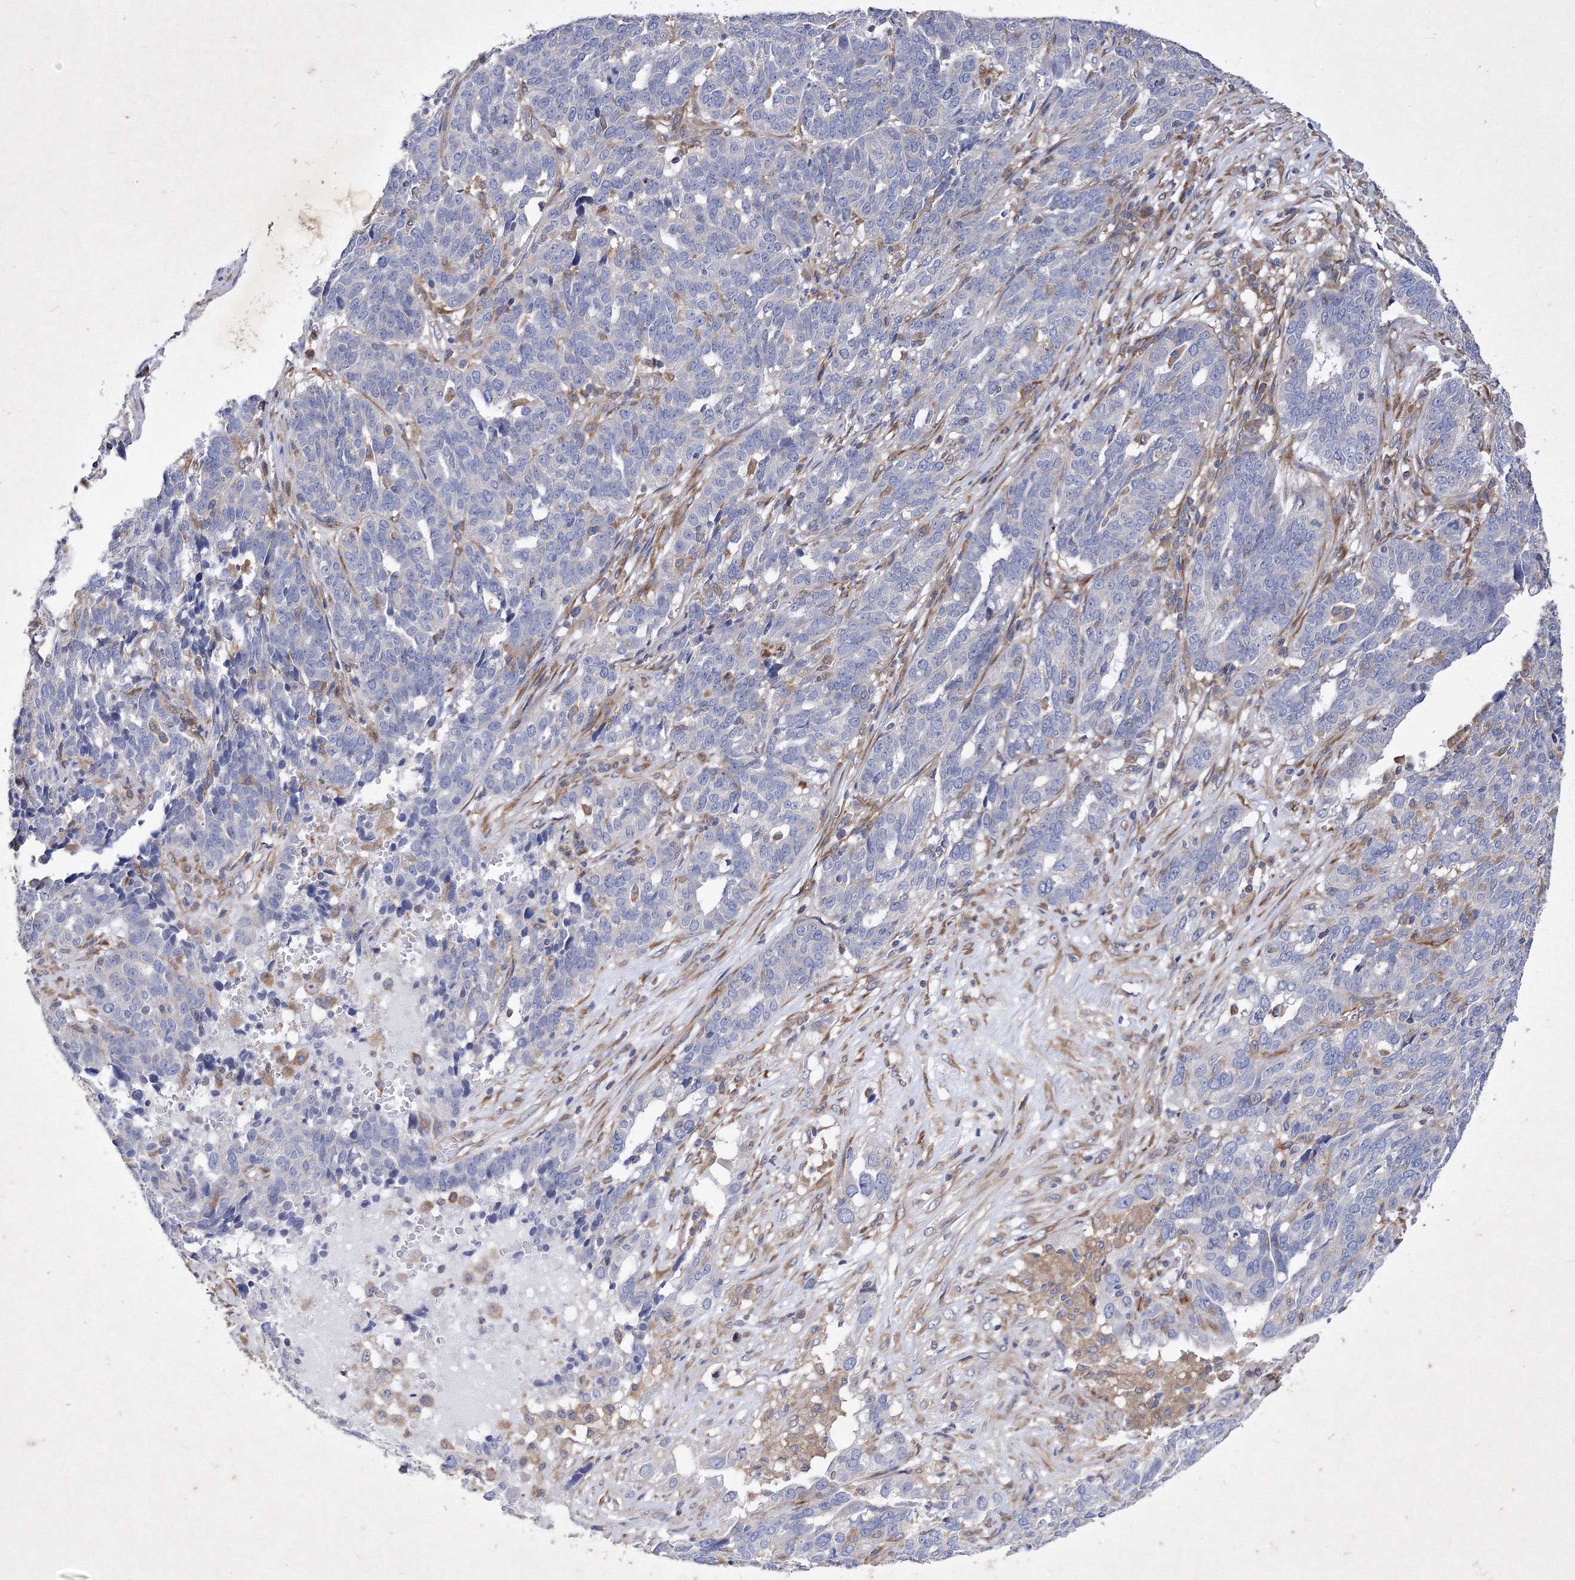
{"staining": {"intensity": "negative", "quantity": "none", "location": "none"}, "tissue": "ovarian cancer", "cell_type": "Tumor cells", "image_type": "cancer", "snomed": [{"axis": "morphology", "description": "Cystadenocarcinoma, serous, NOS"}, {"axis": "topography", "description": "Ovary"}], "caption": "Ovarian cancer (serous cystadenocarcinoma) was stained to show a protein in brown. There is no significant staining in tumor cells. (Brightfield microscopy of DAB (3,3'-diaminobenzidine) immunohistochemistry at high magnification).", "gene": "SNX18", "patient": {"sex": "female", "age": 59}}